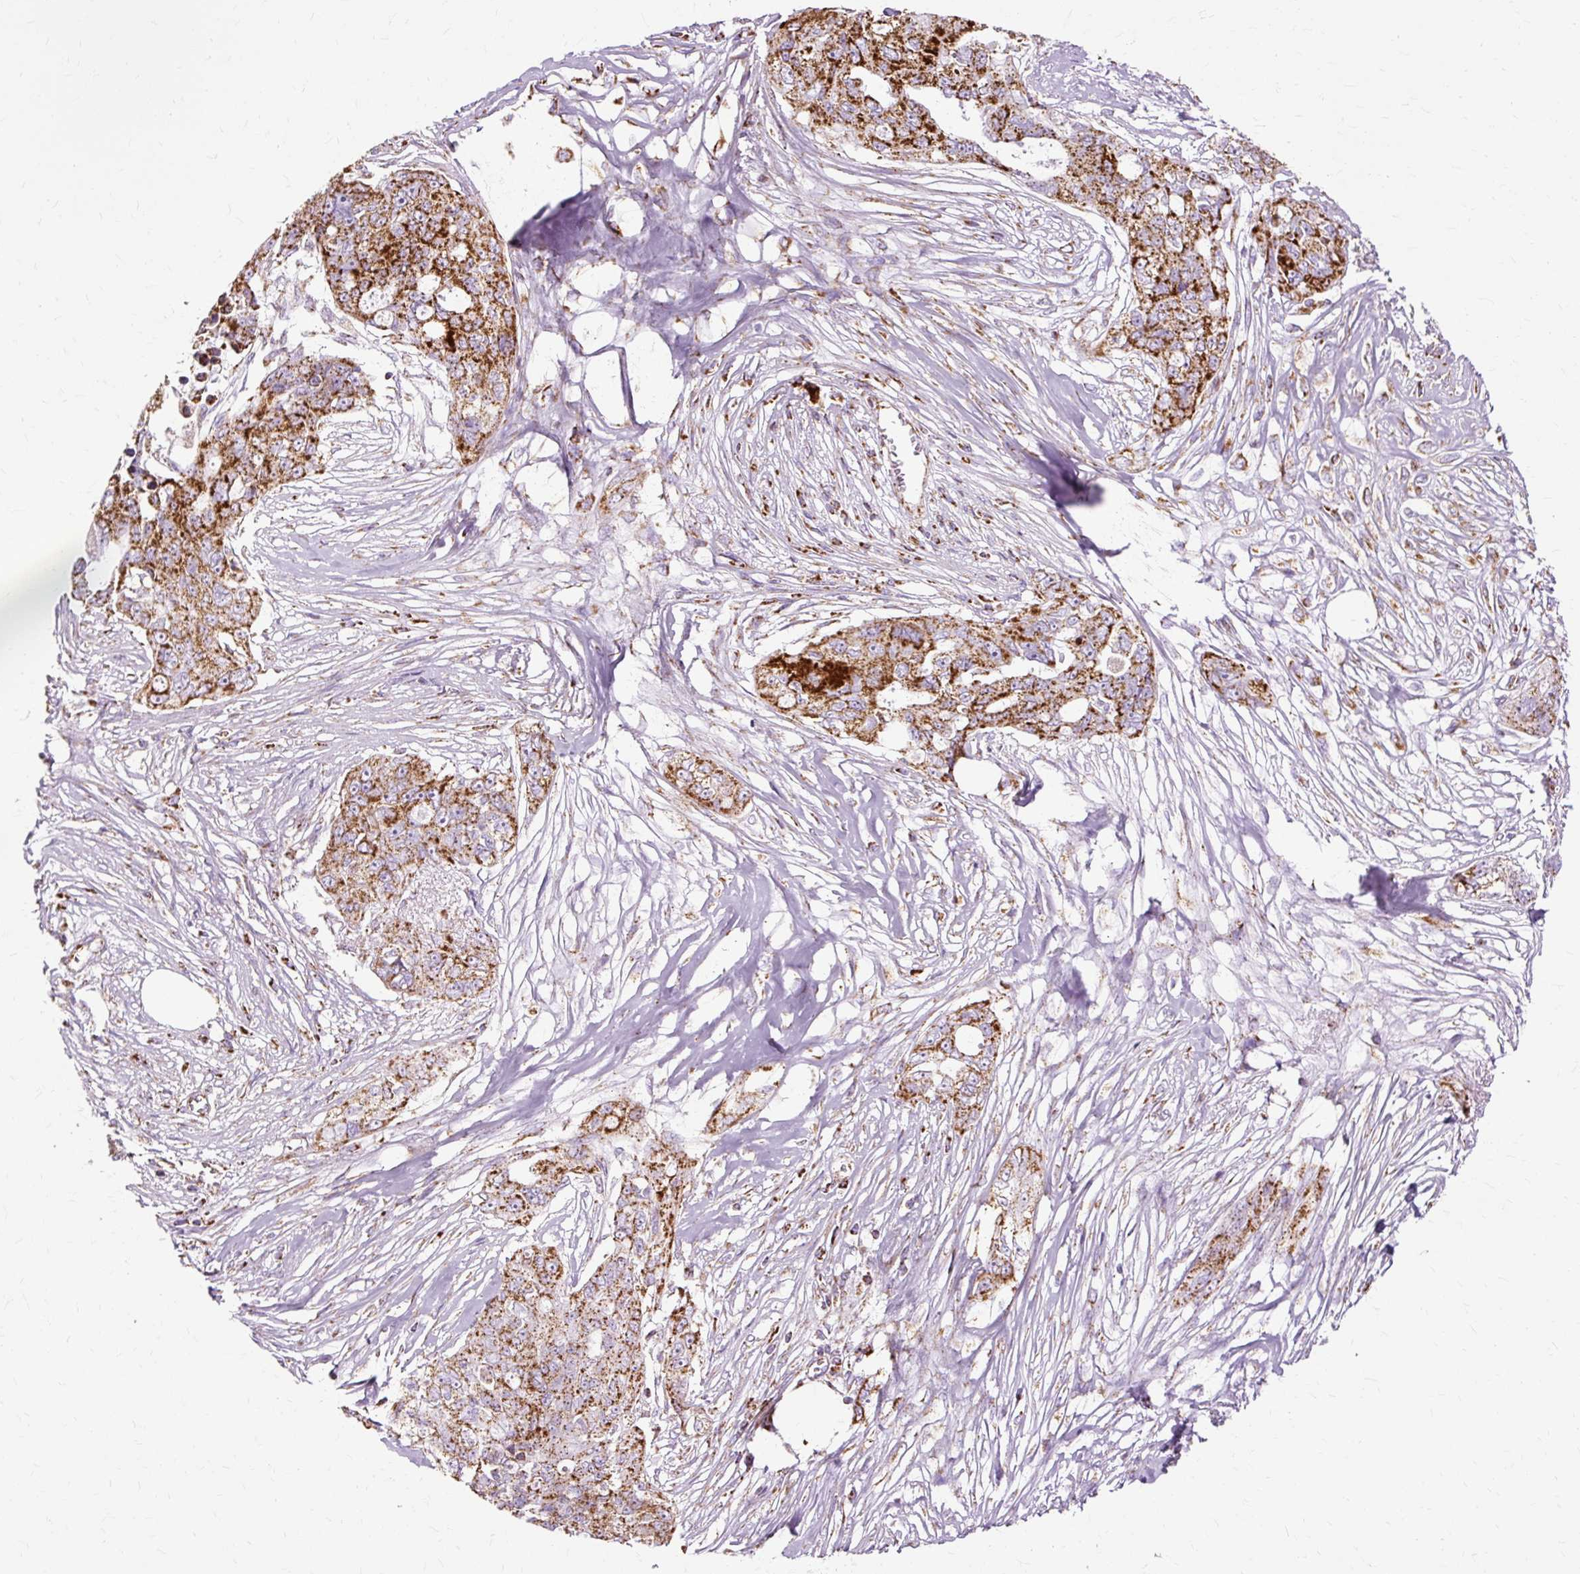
{"staining": {"intensity": "strong", "quantity": ">75%", "location": "cytoplasmic/membranous"}, "tissue": "ovarian cancer", "cell_type": "Tumor cells", "image_type": "cancer", "snomed": [{"axis": "morphology", "description": "Carcinoma, endometroid"}, {"axis": "topography", "description": "Ovary"}], "caption": "Immunohistochemistry (IHC) of ovarian cancer displays high levels of strong cytoplasmic/membranous expression in about >75% of tumor cells.", "gene": "DLAT", "patient": {"sex": "female", "age": 70}}